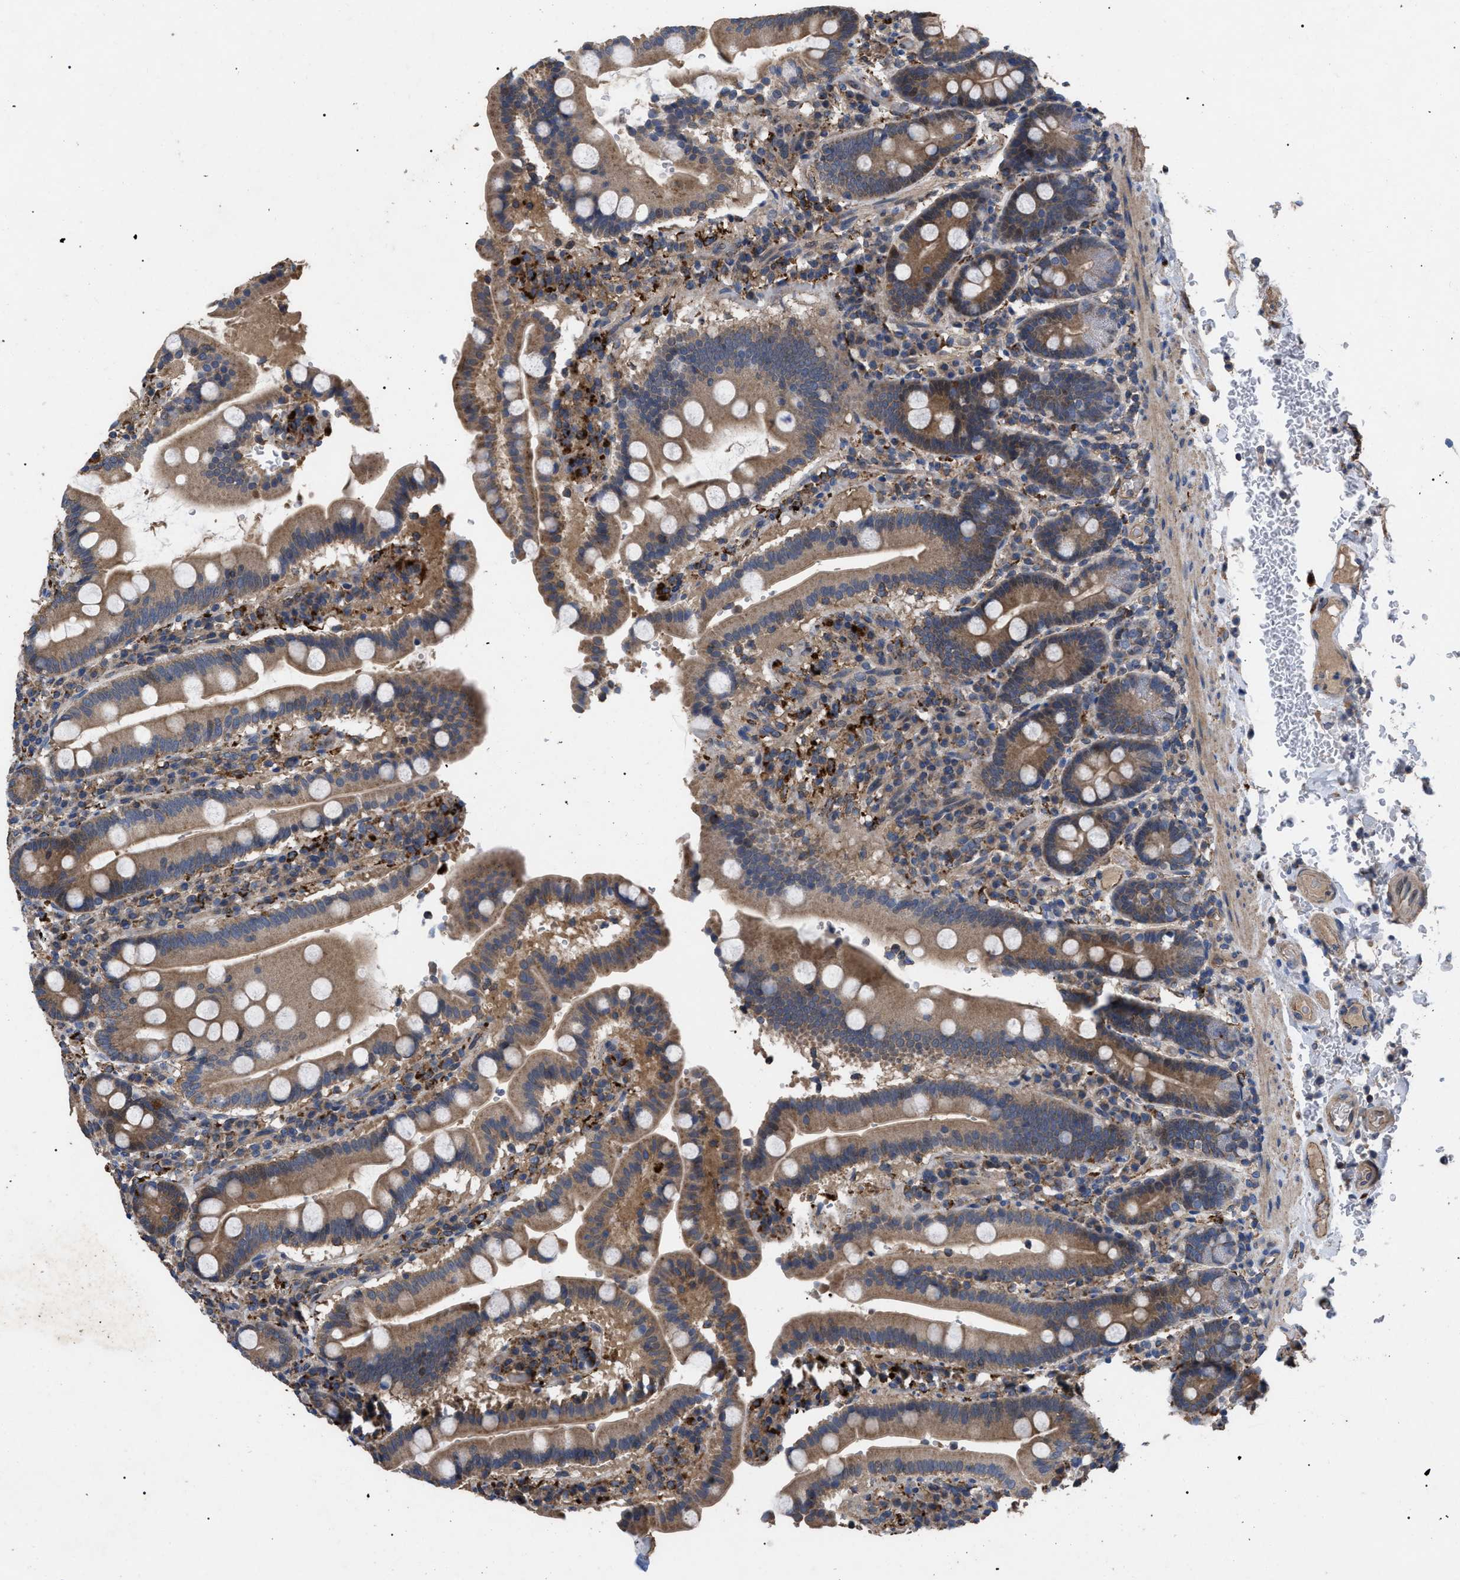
{"staining": {"intensity": "moderate", "quantity": ">75%", "location": "cytoplasmic/membranous"}, "tissue": "duodenum", "cell_type": "Glandular cells", "image_type": "normal", "snomed": [{"axis": "morphology", "description": "Normal tissue, NOS"}, {"axis": "topography", "description": "Small intestine, NOS"}], "caption": "Immunohistochemical staining of unremarkable human duodenum reveals >75% levels of moderate cytoplasmic/membranous protein expression in about >75% of glandular cells. Nuclei are stained in blue.", "gene": "FAM171A2", "patient": {"sex": "female", "age": 71}}